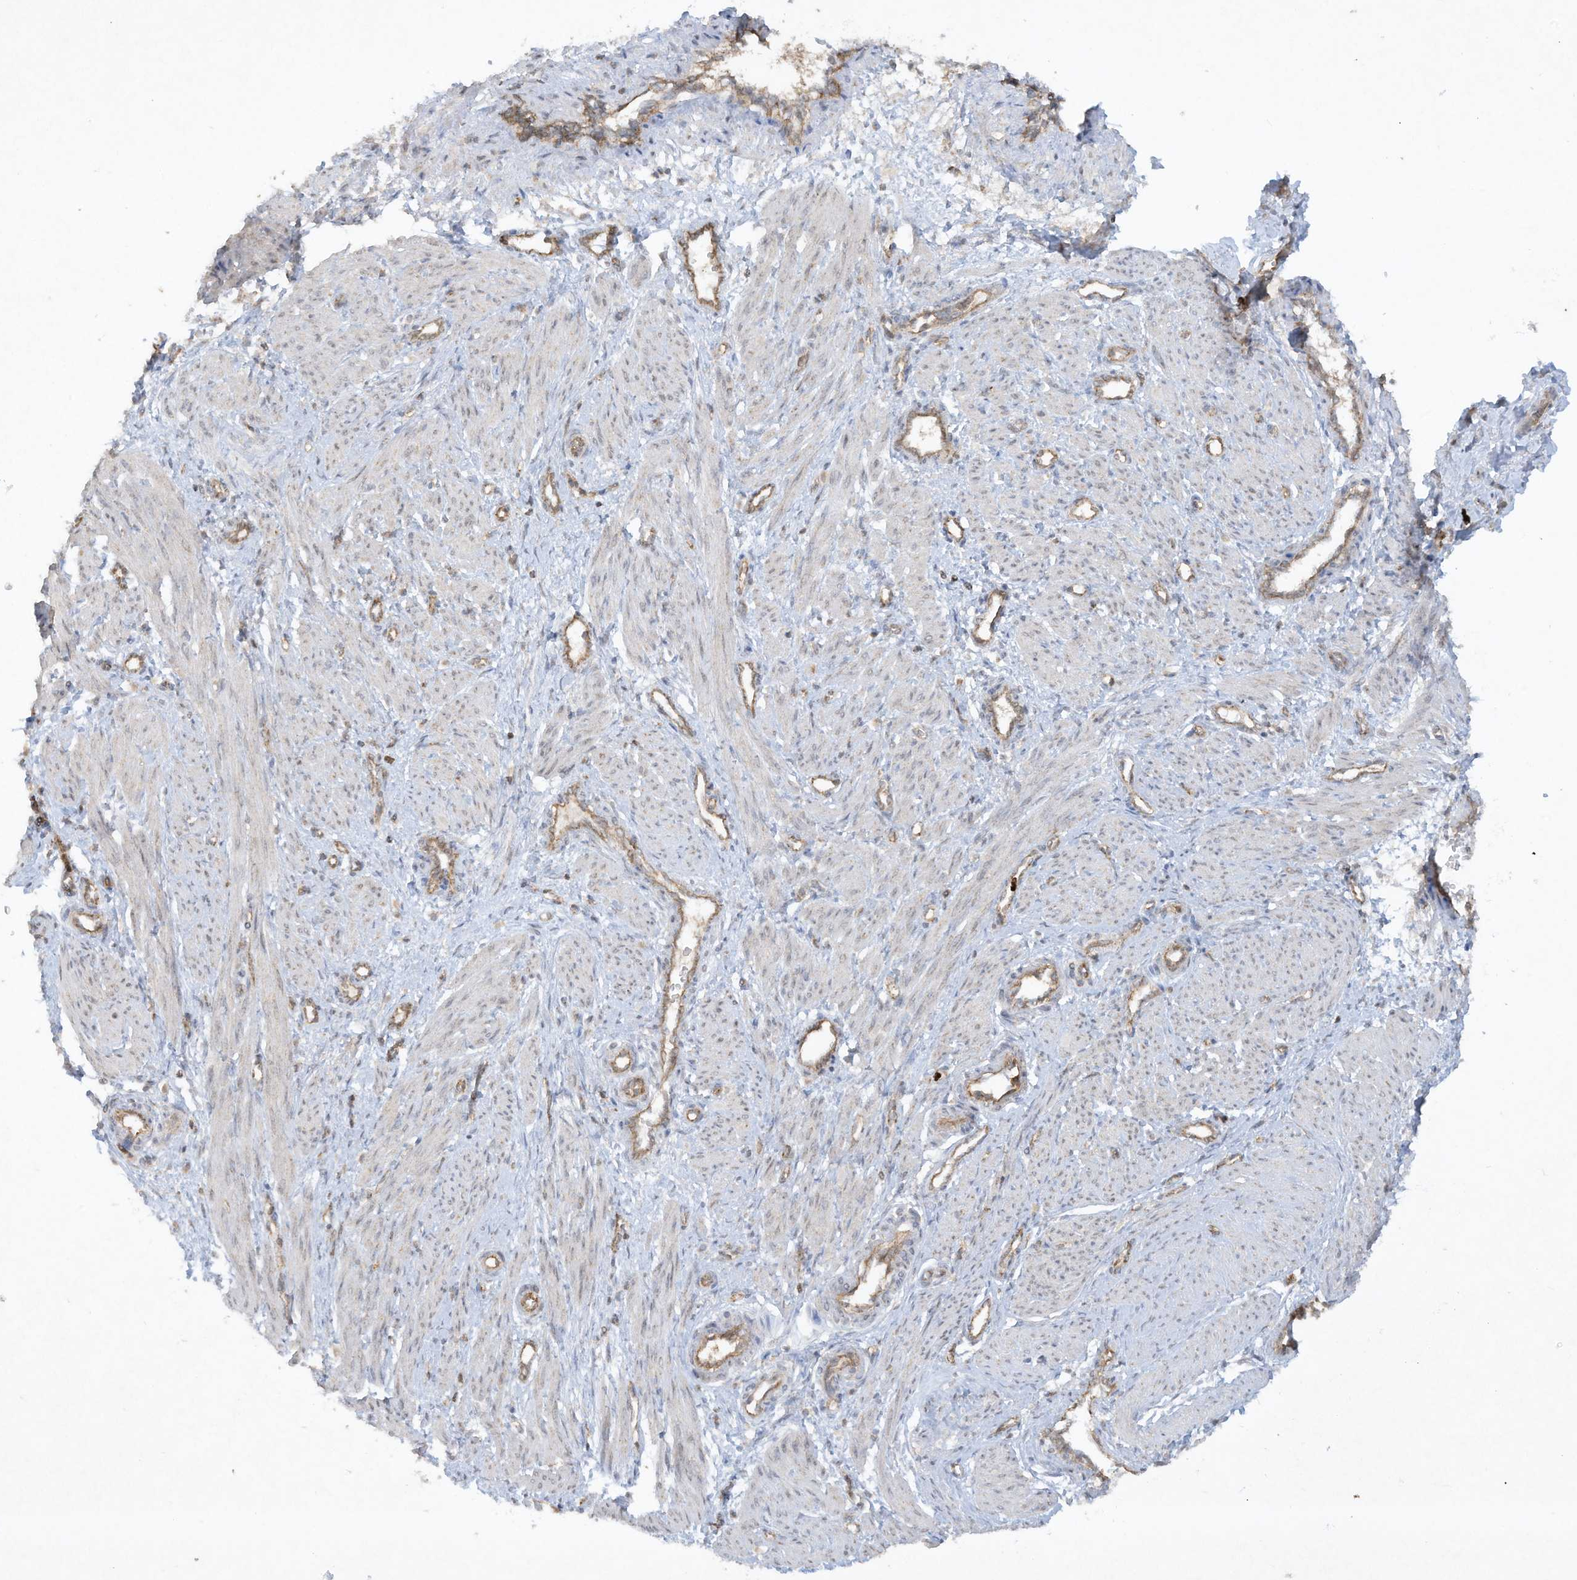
{"staining": {"intensity": "weak", "quantity": "<25%", "location": "nuclear"}, "tissue": "smooth muscle", "cell_type": "Smooth muscle cells", "image_type": "normal", "snomed": [{"axis": "morphology", "description": "Normal tissue, NOS"}, {"axis": "topography", "description": "Endometrium"}], "caption": "Smooth muscle cells show no significant protein staining in unremarkable smooth muscle. (DAB (3,3'-diaminobenzidine) IHC, high magnification).", "gene": "CHRNA4", "patient": {"sex": "female", "age": 33}}